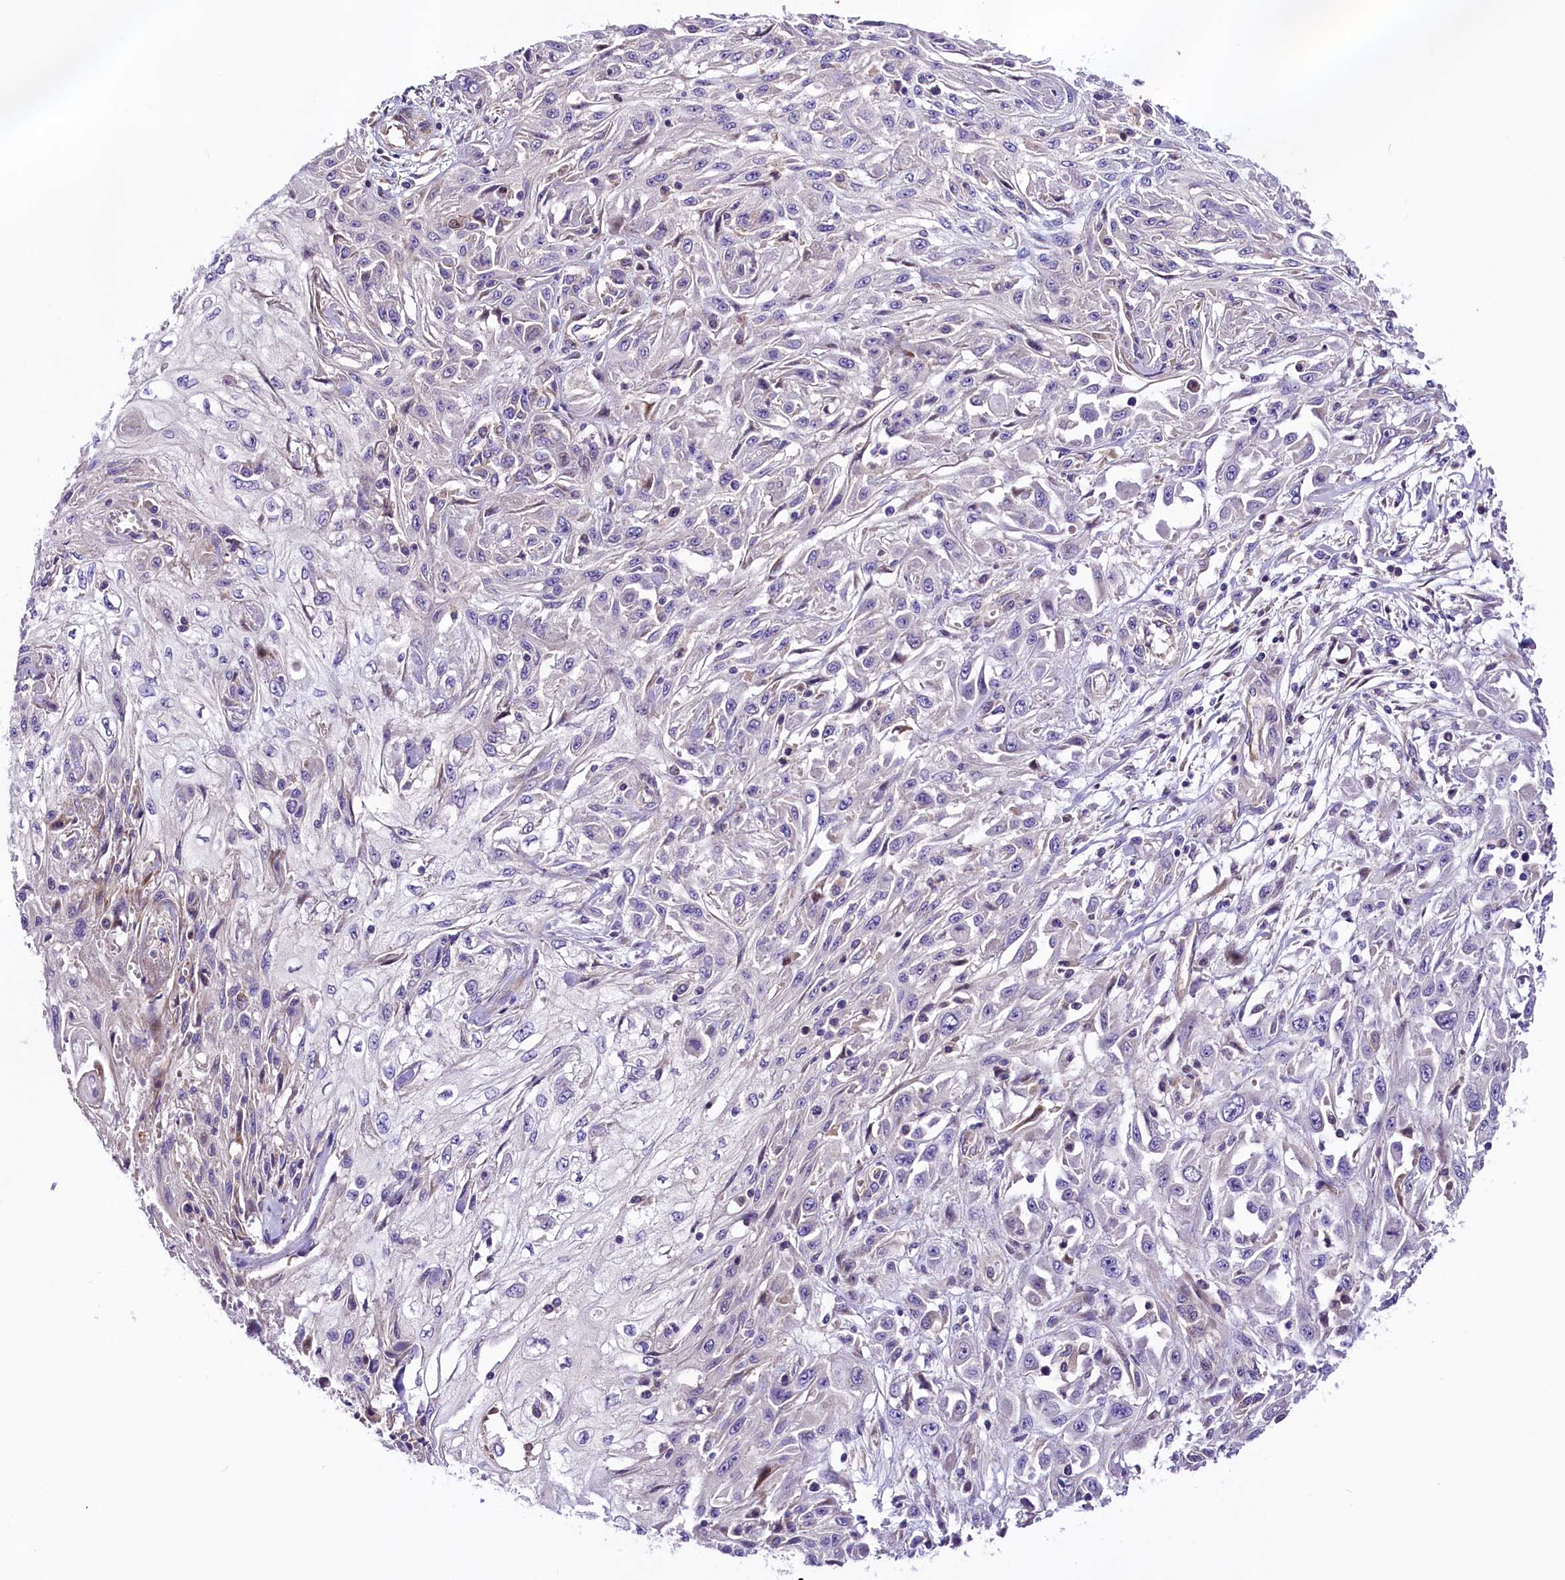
{"staining": {"intensity": "negative", "quantity": "none", "location": "none"}, "tissue": "skin cancer", "cell_type": "Tumor cells", "image_type": "cancer", "snomed": [{"axis": "morphology", "description": "Squamous cell carcinoma, NOS"}, {"axis": "morphology", "description": "Squamous cell carcinoma, metastatic, NOS"}, {"axis": "topography", "description": "Skin"}, {"axis": "topography", "description": "Lymph node"}], "caption": "This is a histopathology image of immunohistochemistry (IHC) staining of skin squamous cell carcinoma, which shows no positivity in tumor cells. (DAB IHC with hematoxylin counter stain).", "gene": "ARMC6", "patient": {"sex": "male", "age": 75}}